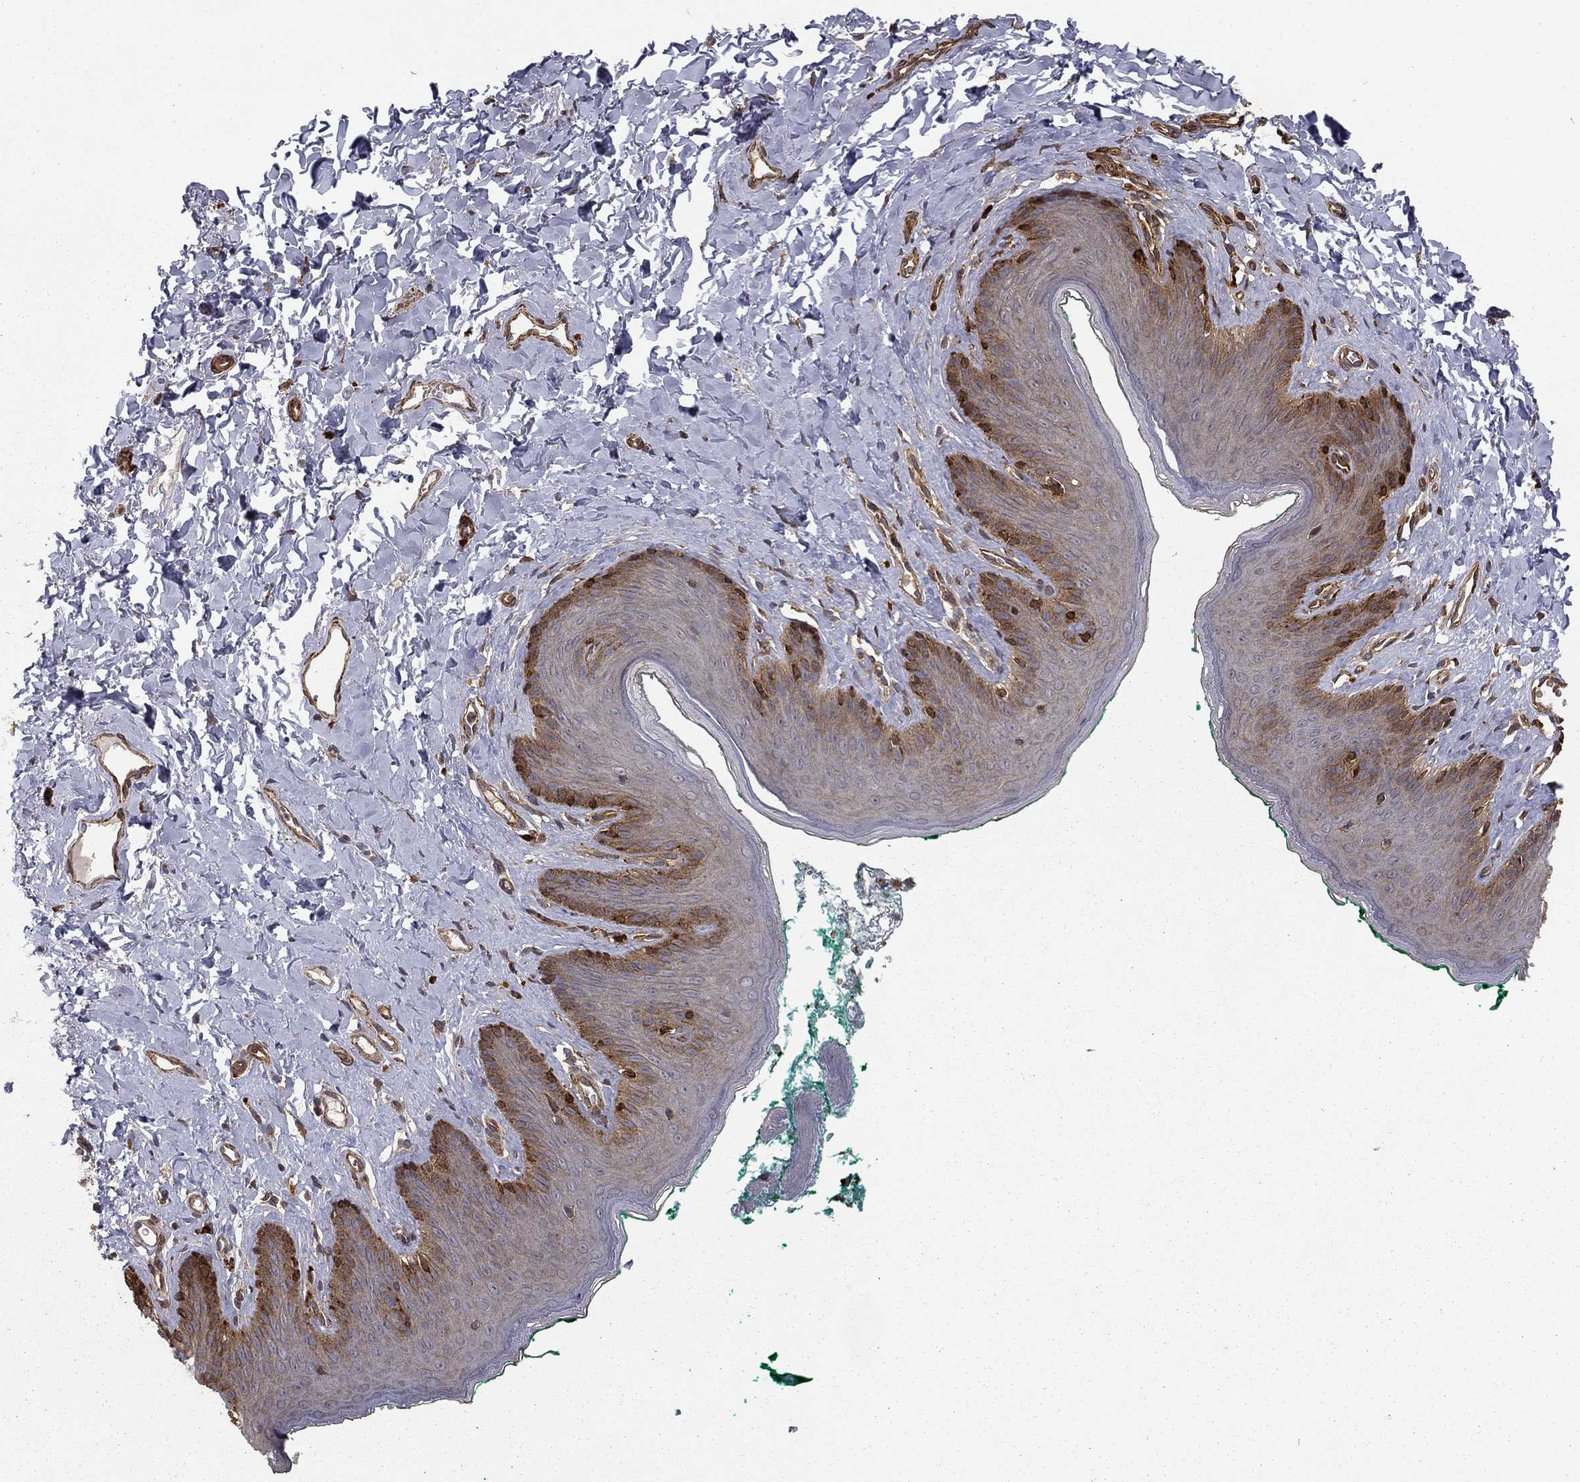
{"staining": {"intensity": "moderate", "quantity": "<25%", "location": "cytoplasmic/membranous"}, "tissue": "skin", "cell_type": "Epidermal cells", "image_type": "normal", "snomed": [{"axis": "morphology", "description": "Normal tissue, NOS"}, {"axis": "topography", "description": "Vulva"}], "caption": "Immunohistochemistry (IHC) staining of normal skin, which reveals low levels of moderate cytoplasmic/membranous positivity in approximately <25% of epidermal cells indicating moderate cytoplasmic/membranous protein staining. The staining was performed using DAB (brown) for protein detection and nuclei were counterstained in hematoxylin (blue).", "gene": "HABP4", "patient": {"sex": "female", "age": 66}}